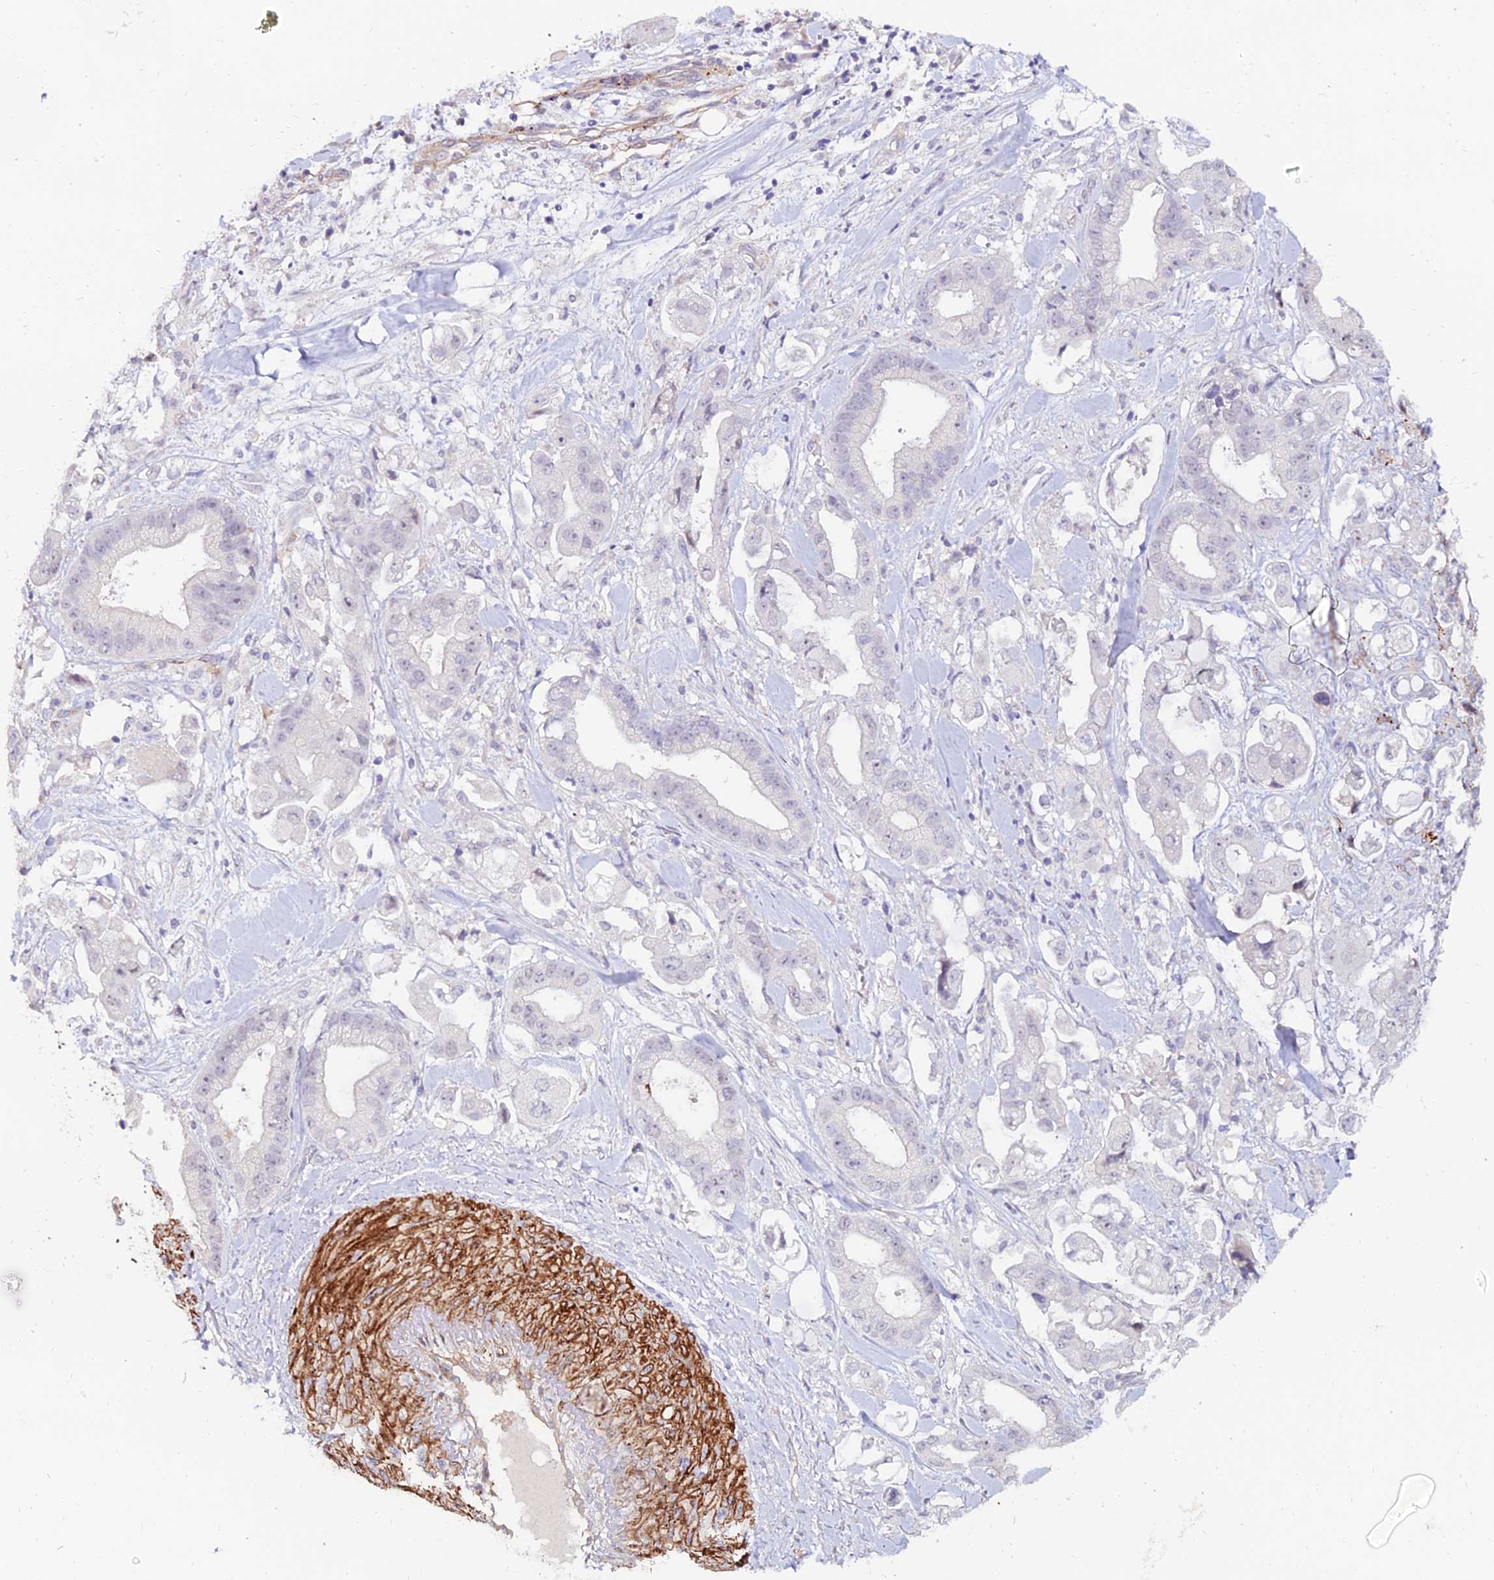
{"staining": {"intensity": "negative", "quantity": "none", "location": "none"}, "tissue": "stomach cancer", "cell_type": "Tumor cells", "image_type": "cancer", "snomed": [{"axis": "morphology", "description": "Adenocarcinoma, NOS"}, {"axis": "topography", "description": "Stomach"}], "caption": "Immunohistochemical staining of human adenocarcinoma (stomach) displays no significant staining in tumor cells.", "gene": "ALDH3B2", "patient": {"sex": "male", "age": 62}}